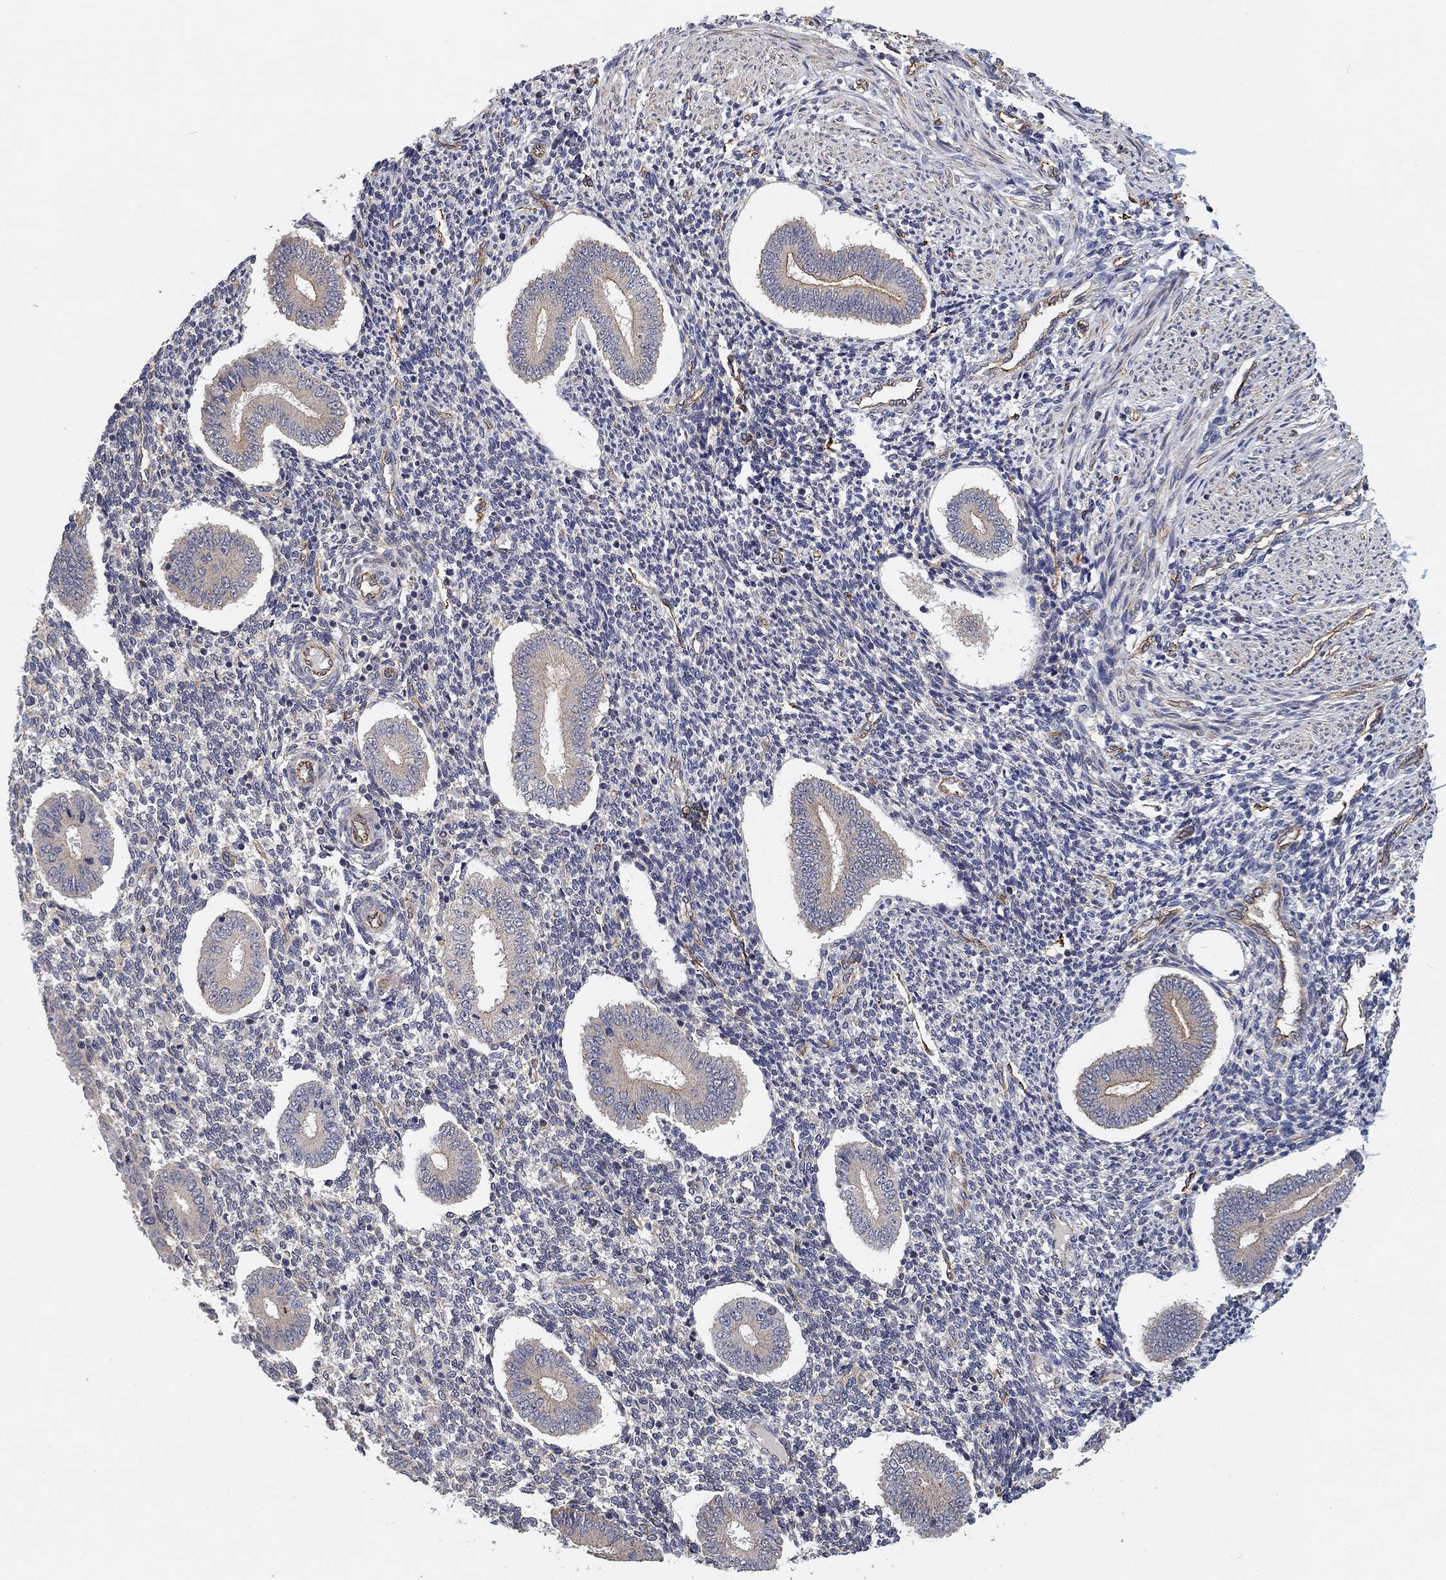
{"staining": {"intensity": "negative", "quantity": "none", "location": "none"}, "tissue": "endometrium", "cell_type": "Cells in endometrial stroma", "image_type": "normal", "snomed": [{"axis": "morphology", "description": "Normal tissue, NOS"}, {"axis": "topography", "description": "Endometrium"}], "caption": "A high-resolution image shows immunohistochemistry (IHC) staining of benign endometrium, which exhibits no significant expression in cells in endometrial stroma.", "gene": "MCUR1", "patient": {"sex": "female", "age": 40}}